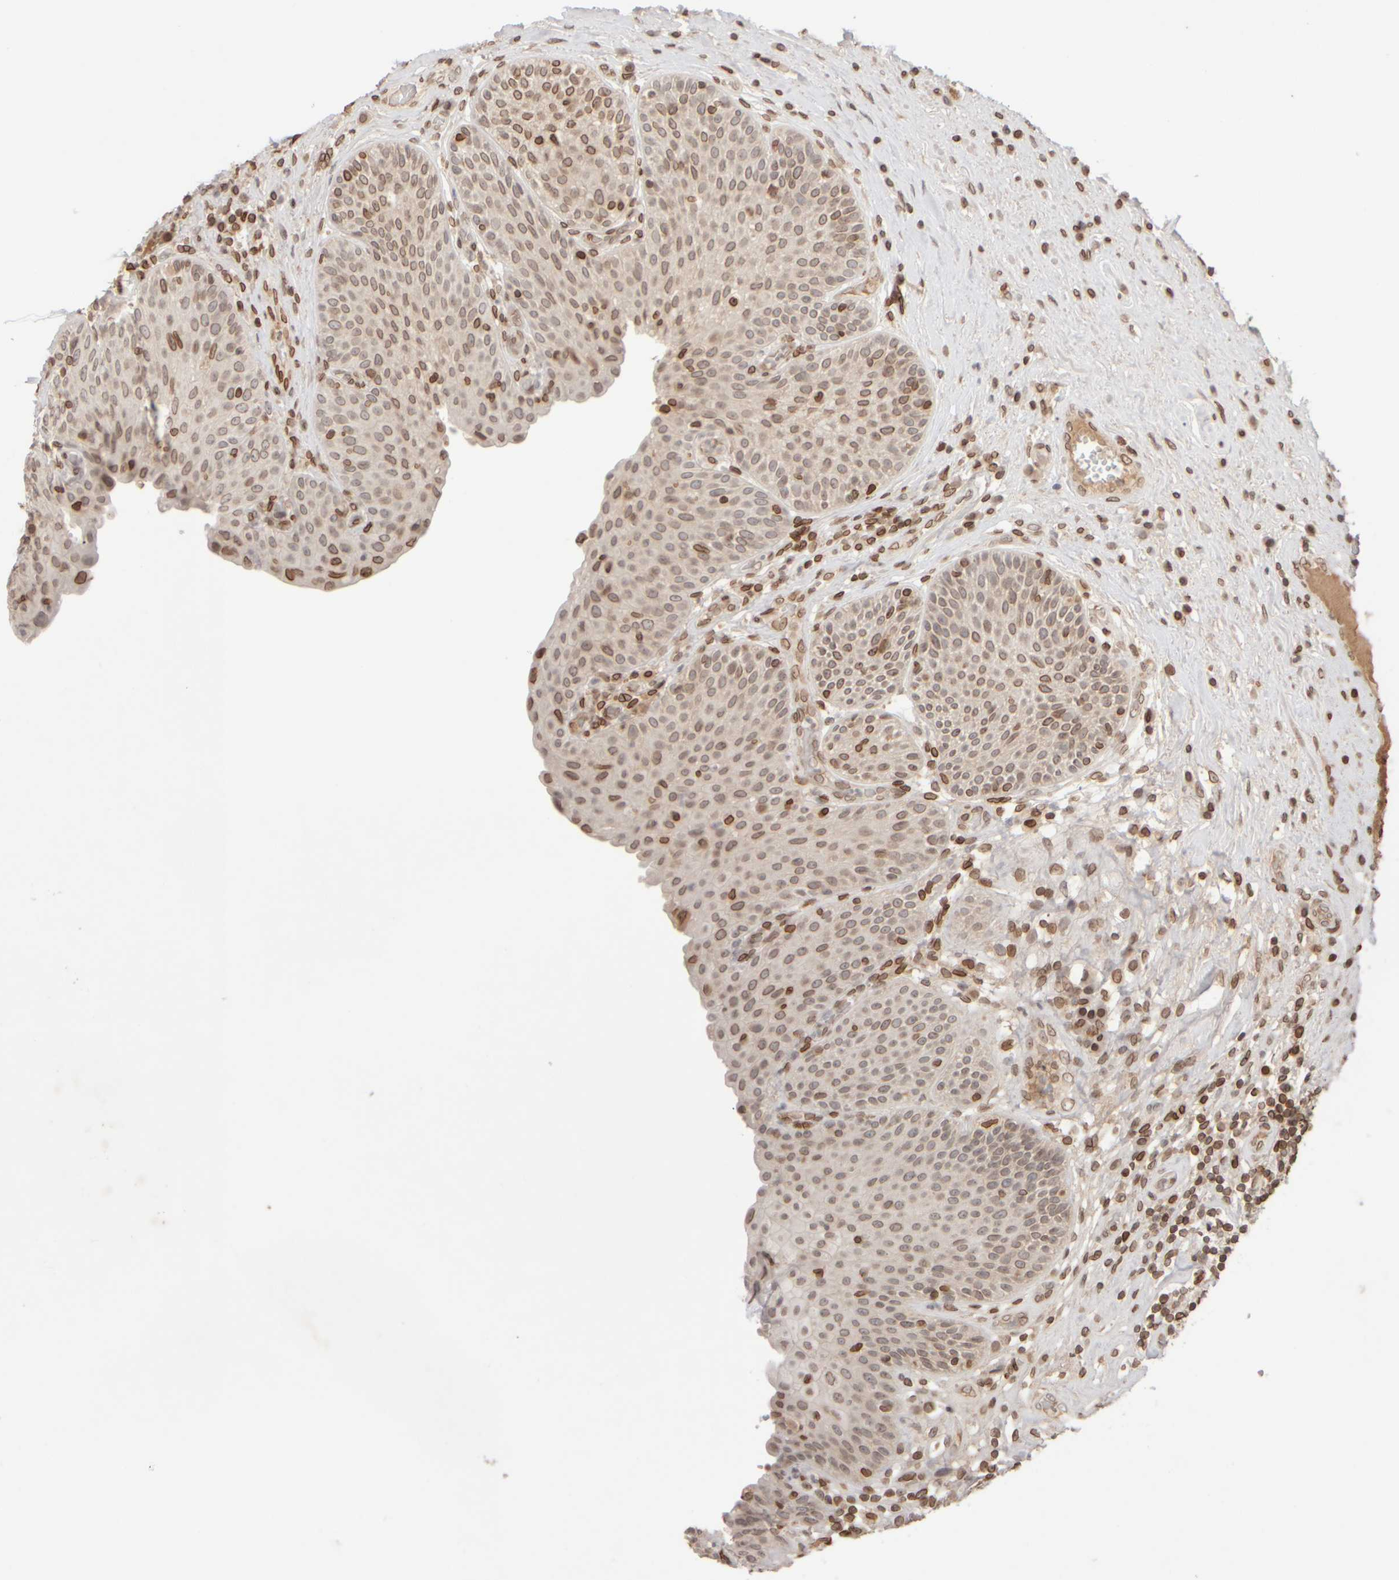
{"staining": {"intensity": "strong", "quantity": ">75%", "location": "cytoplasmic/membranous,nuclear"}, "tissue": "urinary bladder", "cell_type": "Urothelial cells", "image_type": "normal", "snomed": [{"axis": "morphology", "description": "Normal tissue, NOS"}, {"axis": "topography", "description": "Urinary bladder"}], "caption": "Protein positivity by immunohistochemistry (IHC) exhibits strong cytoplasmic/membranous,nuclear staining in approximately >75% of urothelial cells in unremarkable urinary bladder.", "gene": "ZC3HC1", "patient": {"sex": "female", "age": 62}}